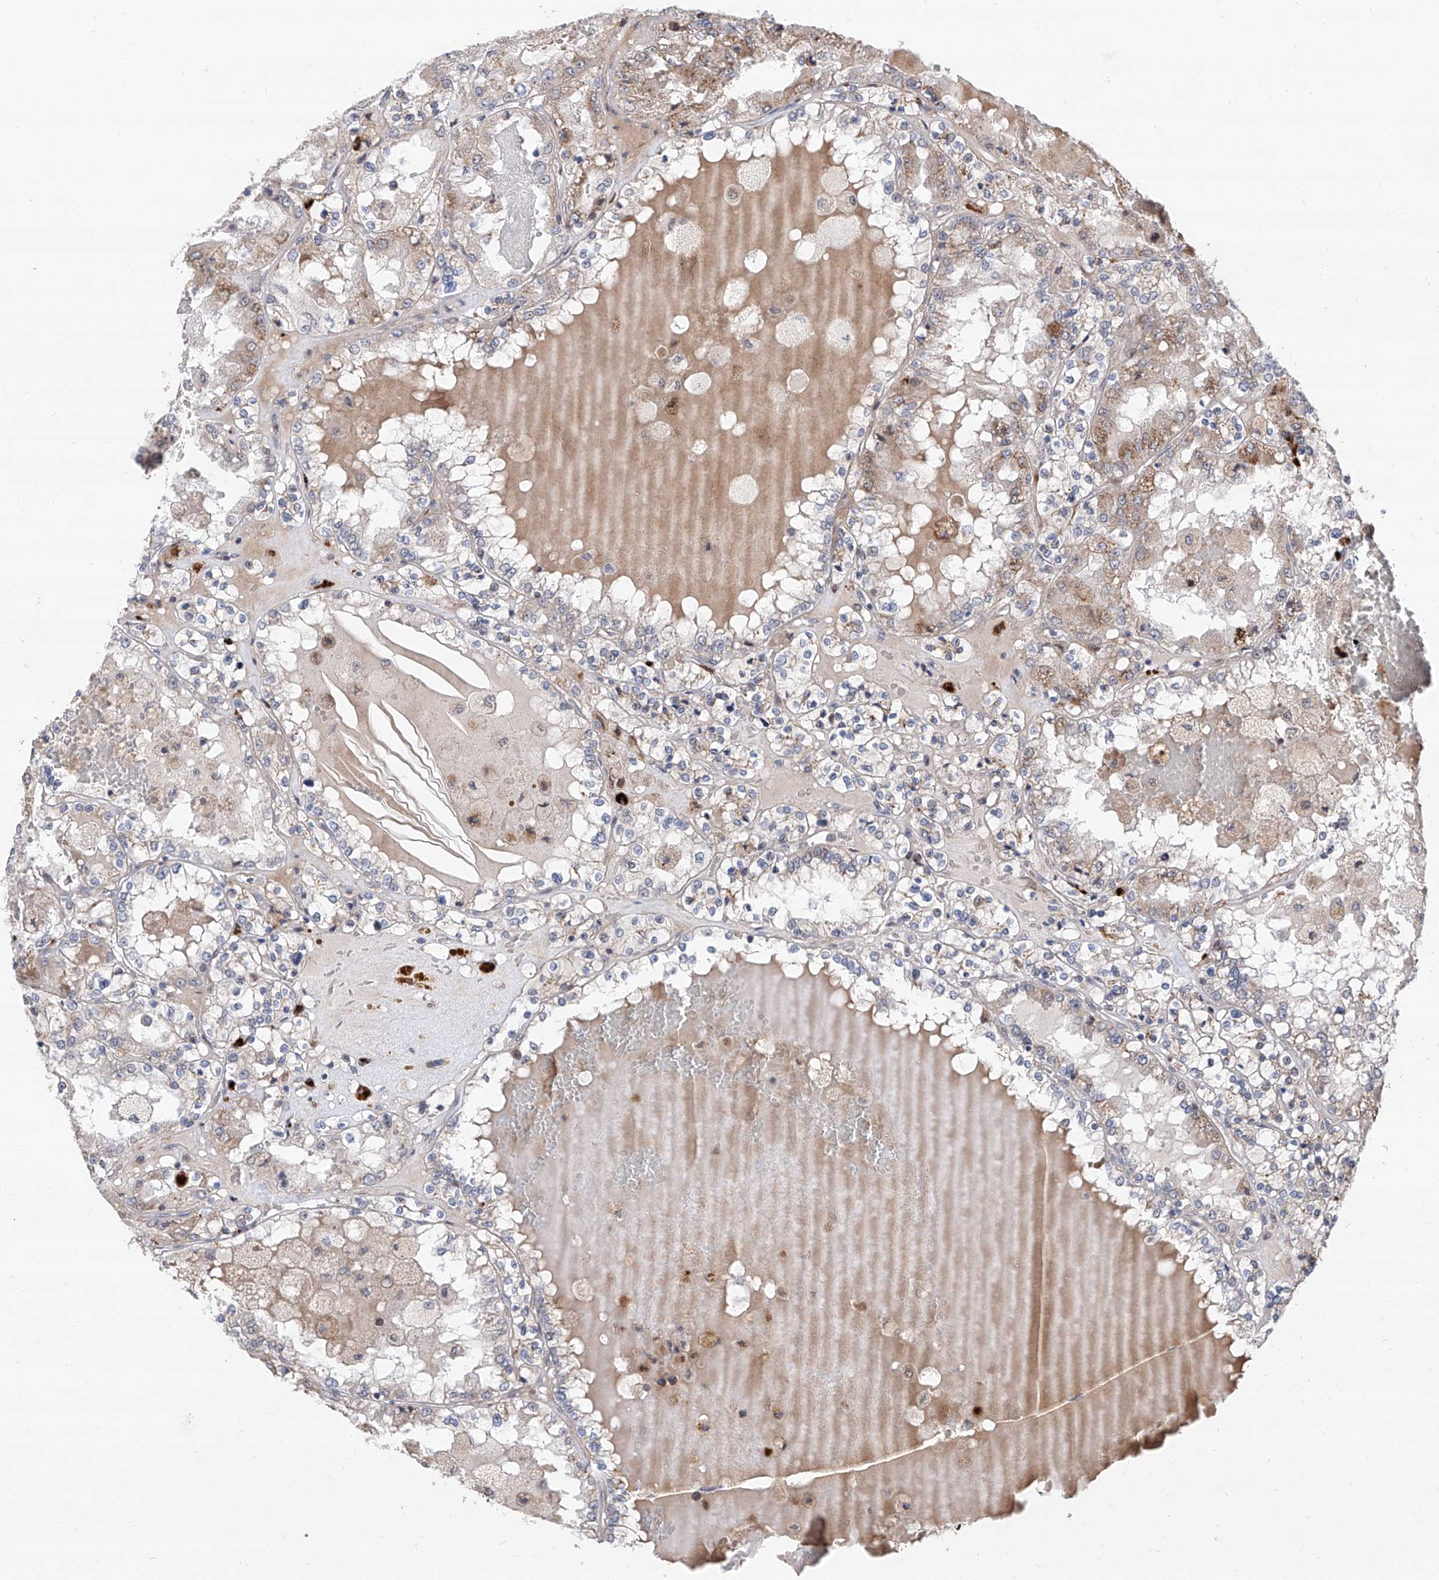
{"staining": {"intensity": "weak", "quantity": "<25%", "location": "cytoplasmic/membranous"}, "tissue": "renal cancer", "cell_type": "Tumor cells", "image_type": "cancer", "snomed": [{"axis": "morphology", "description": "Adenocarcinoma, NOS"}, {"axis": "topography", "description": "Kidney"}], "caption": "DAB immunohistochemical staining of human adenocarcinoma (renal) shows no significant staining in tumor cells.", "gene": "FARP2", "patient": {"sex": "female", "age": 56}}